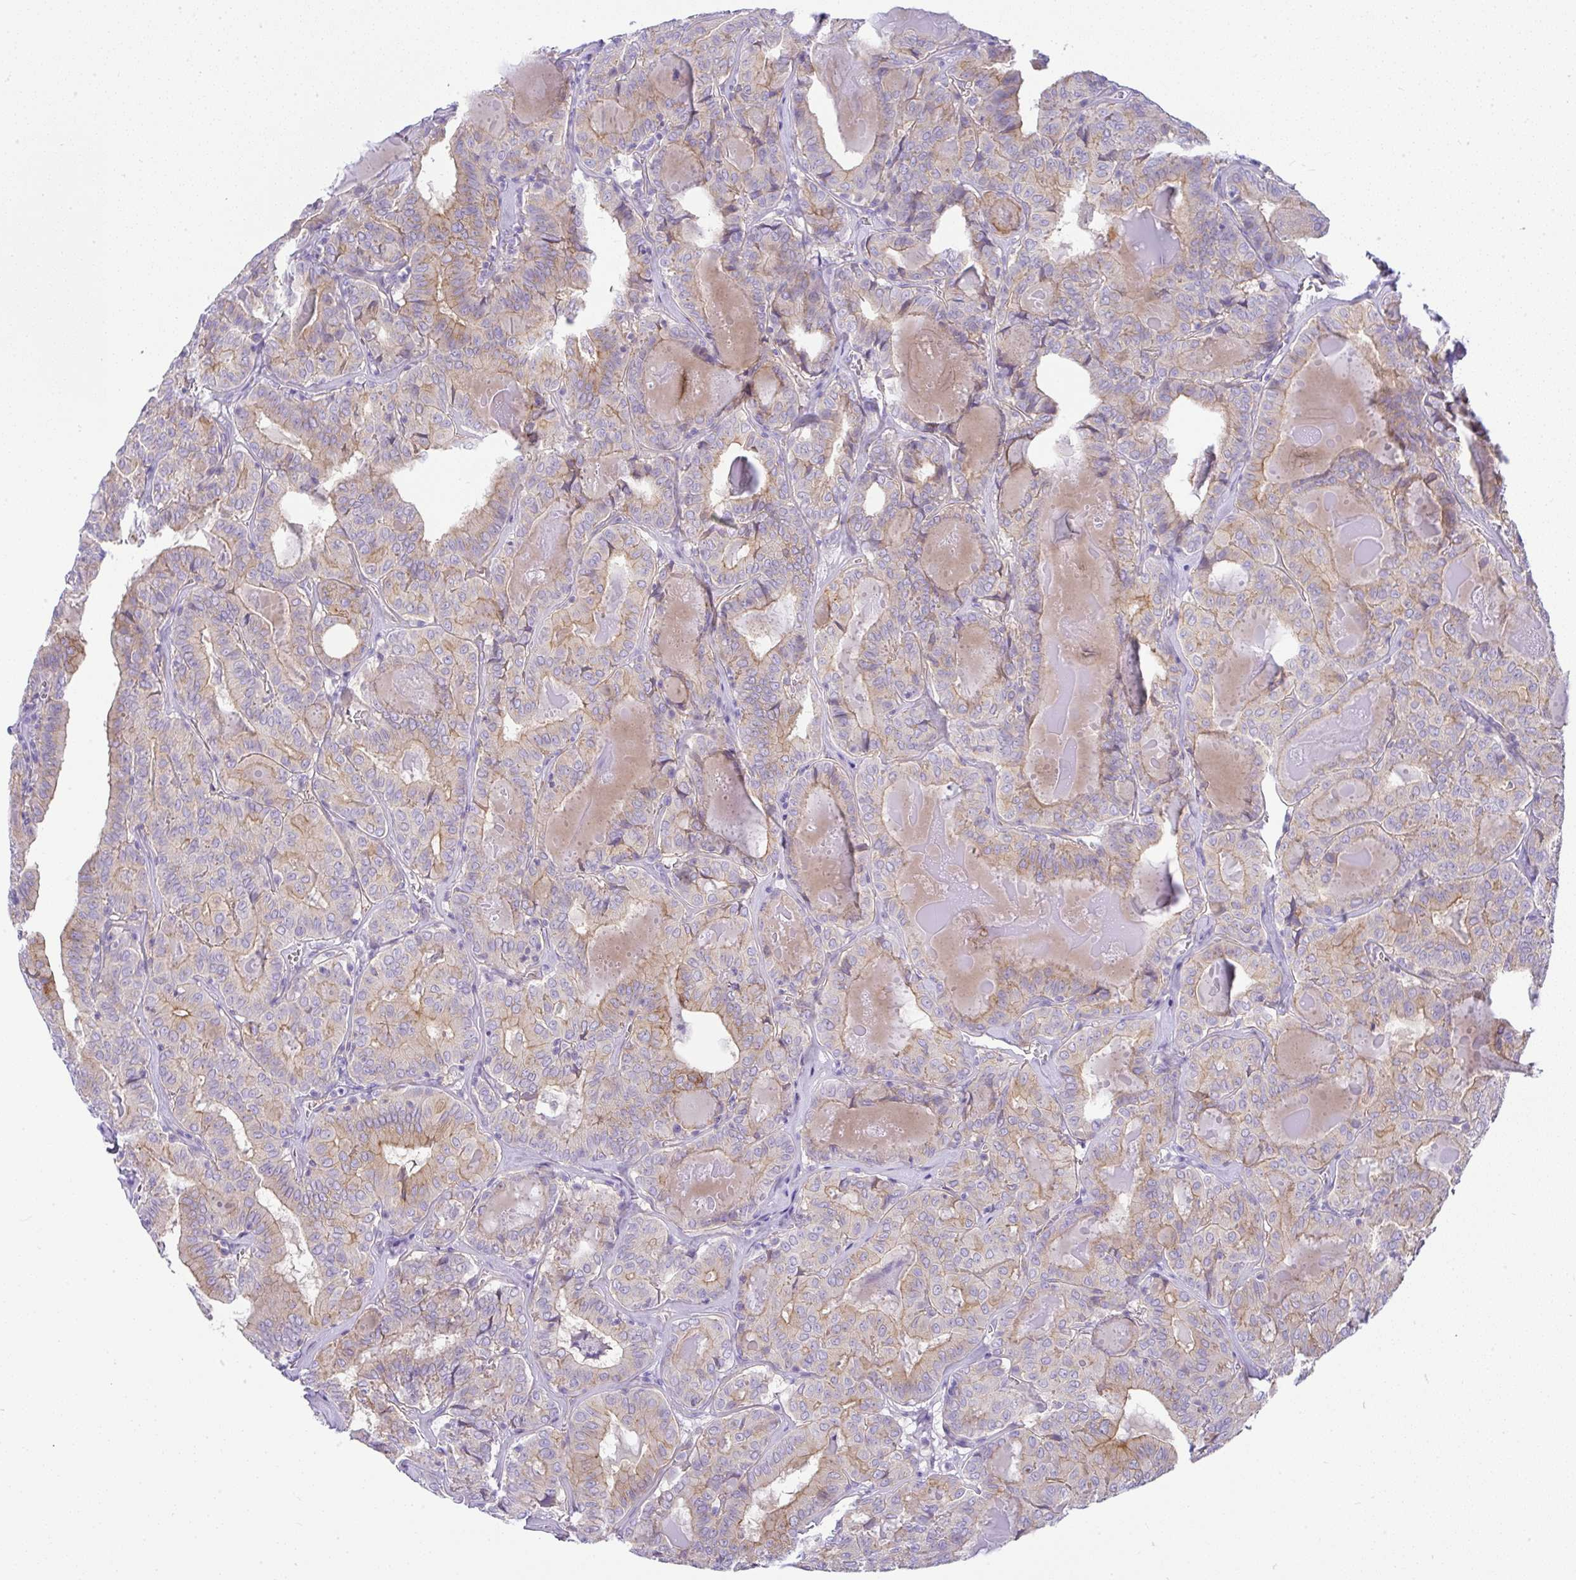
{"staining": {"intensity": "weak", "quantity": ">75%", "location": "cytoplasmic/membranous"}, "tissue": "thyroid cancer", "cell_type": "Tumor cells", "image_type": "cancer", "snomed": [{"axis": "morphology", "description": "Papillary adenocarcinoma, NOS"}, {"axis": "topography", "description": "Thyroid gland"}], "caption": "Protein staining demonstrates weak cytoplasmic/membranous staining in approximately >75% of tumor cells in thyroid cancer.", "gene": "FAM177A1", "patient": {"sex": "female", "age": 72}}